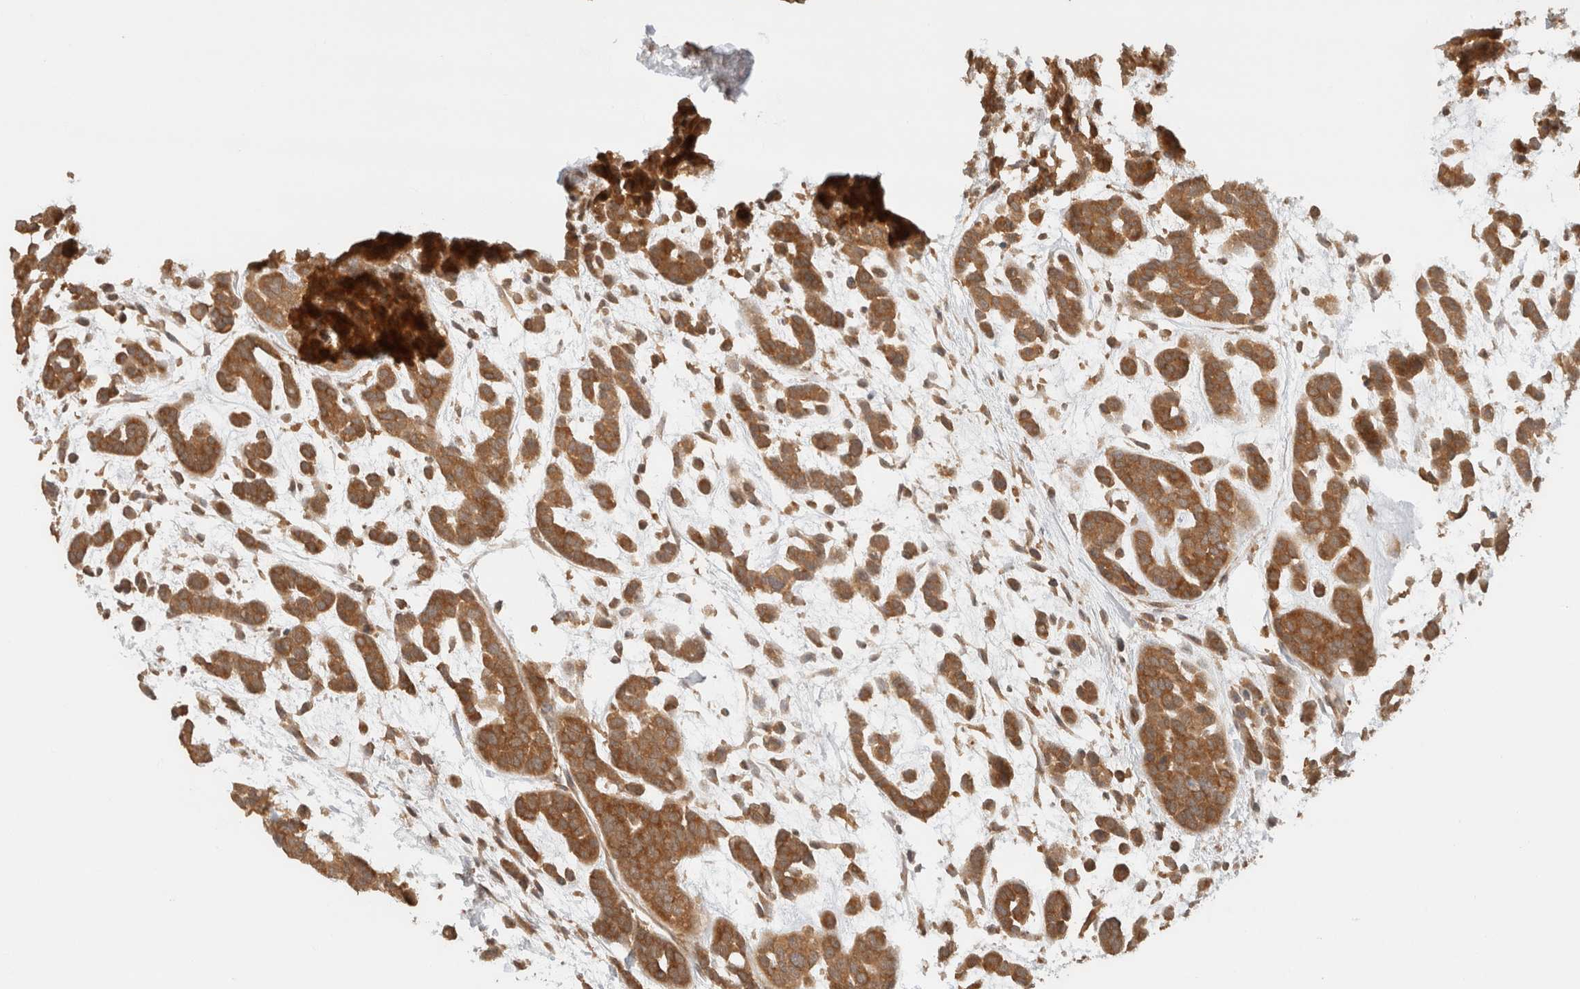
{"staining": {"intensity": "strong", "quantity": ">75%", "location": "cytoplasmic/membranous"}, "tissue": "head and neck cancer", "cell_type": "Tumor cells", "image_type": "cancer", "snomed": [{"axis": "morphology", "description": "Adenocarcinoma, NOS"}, {"axis": "morphology", "description": "Adenoma, NOS"}, {"axis": "topography", "description": "Head-Neck"}], "caption": "Protein staining of head and neck adenocarcinoma tissue demonstrates strong cytoplasmic/membranous expression in about >75% of tumor cells.", "gene": "ARFGEF2", "patient": {"sex": "female", "age": 55}}